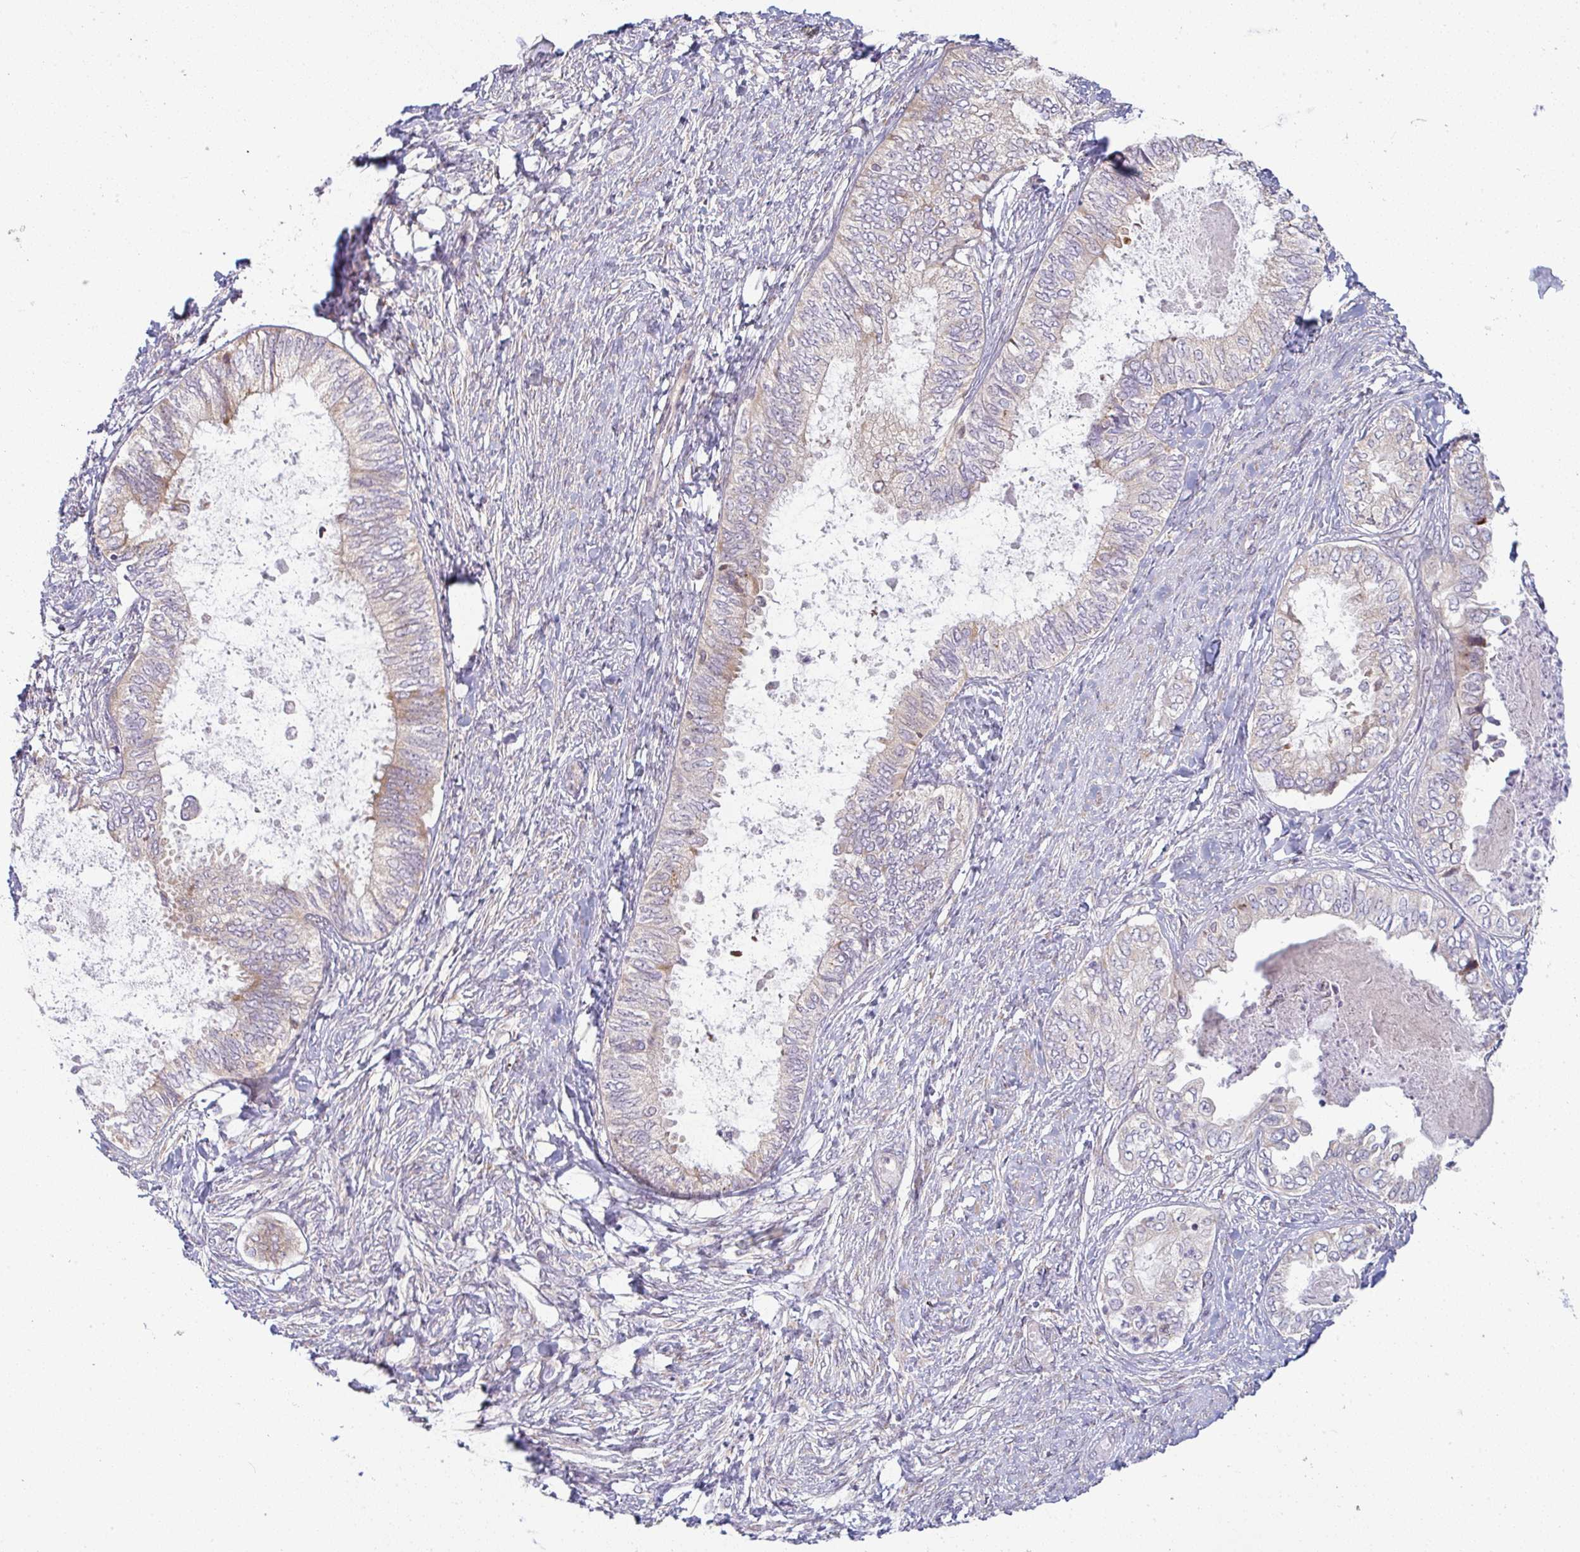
{"staining": {"intensity": "weak", "quantity": "<25%", "location": "cytoplasmic/membranous"}, "tissue": "ovarian cancer", "cell_type": "Tumor cells", "image_type": "cancer", "snomed": [{"axis": "morphology", "description": "Carcinoma, endometroid"}, {"axis": "topography", "description": "Ovary"}], "caption": "Immunohistochemical staining of ovarian endometroid carcinoma displays no significant expression in tumor cells.", "gene": "MOB1A", "patient": {"sex": "female", "age": 70}}